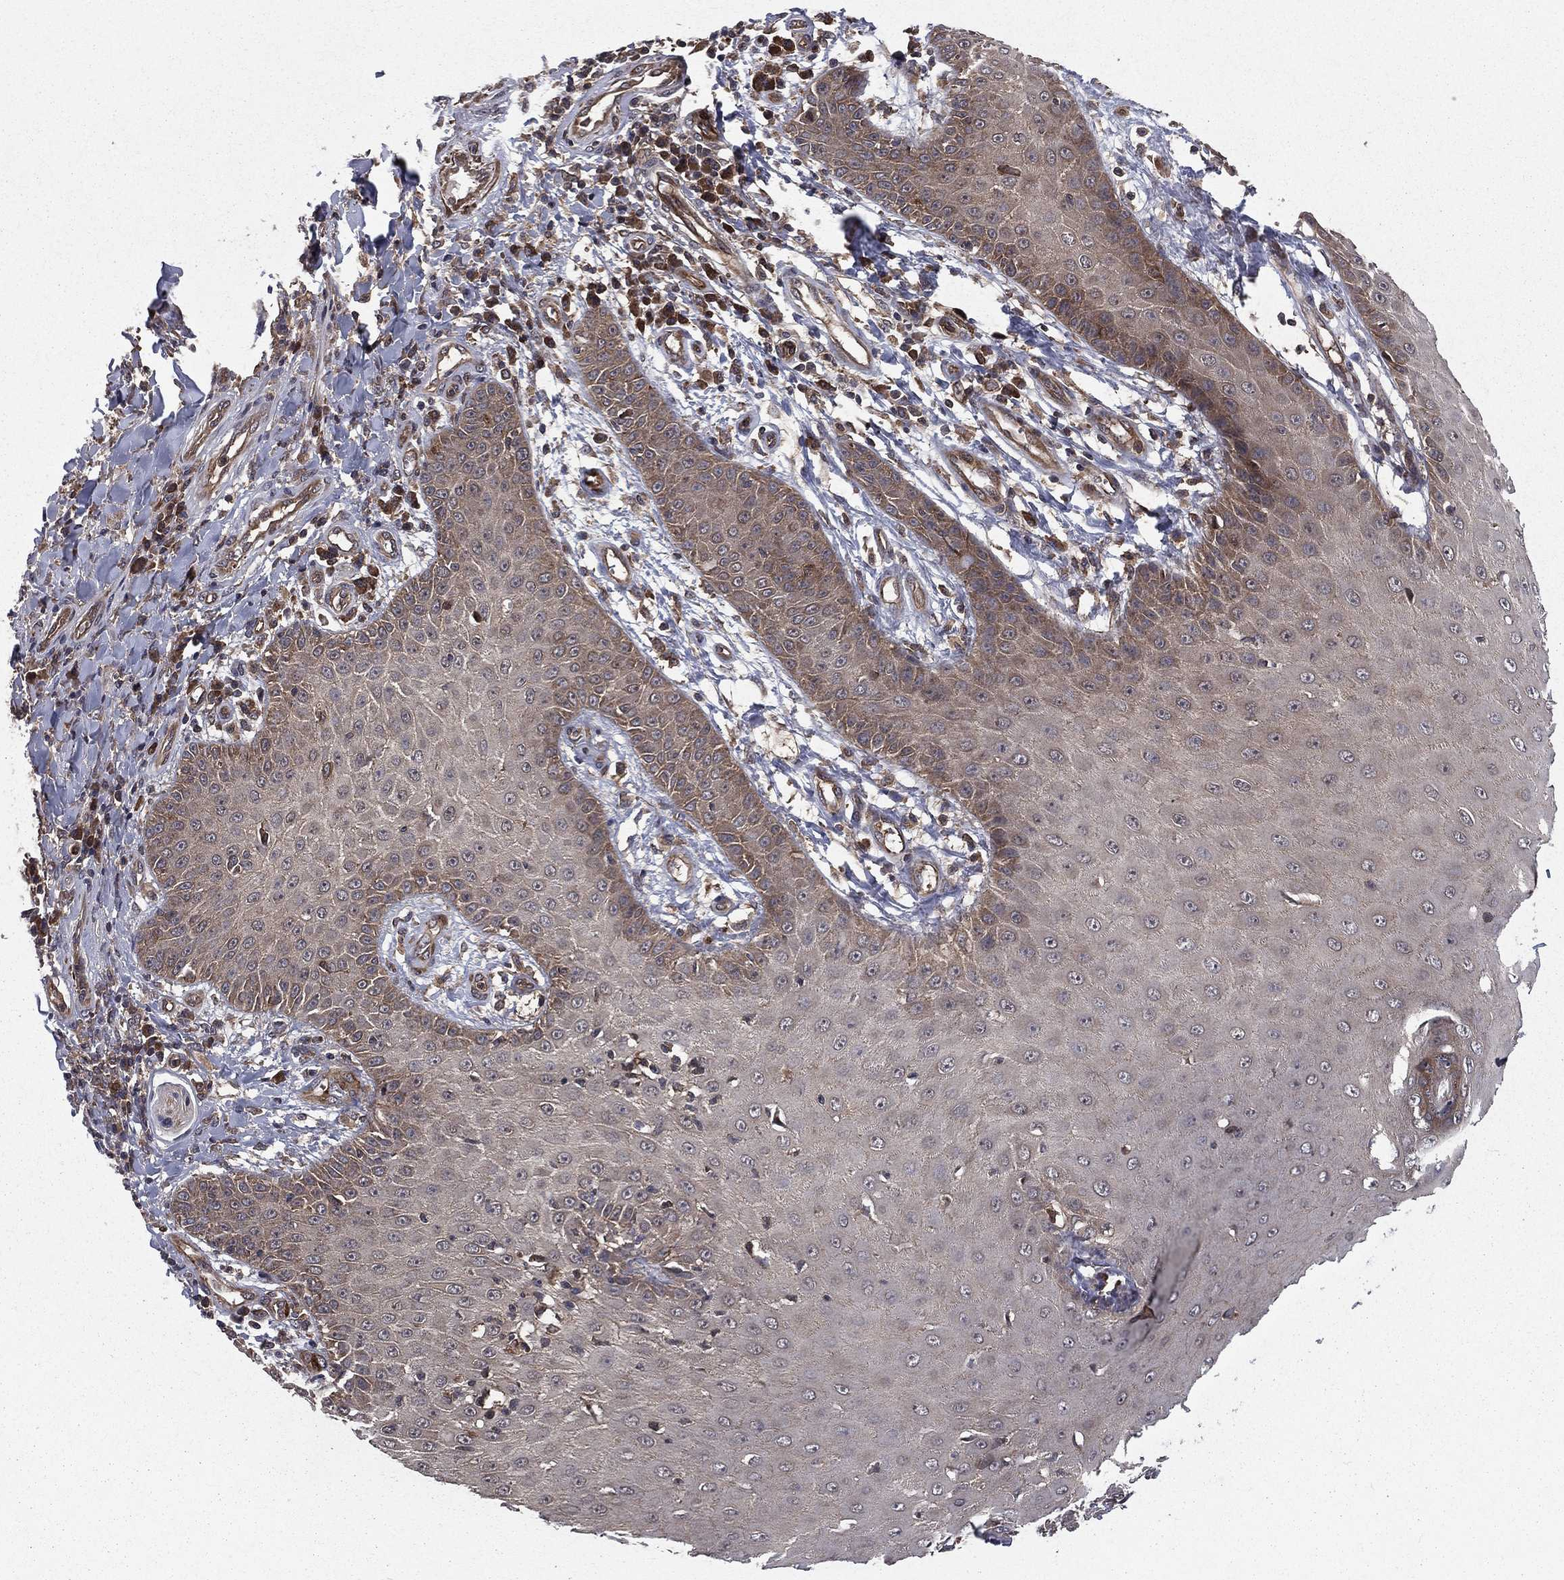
{"staining": {"intensity": "negative", "quantity": "none", "location": "none"}, "tissue": "skin cancer", "cell_type": "Tumor cells", "image_type": "cancer", "snomed": [{"axis": "morphology", "description": "Squamous cell carcinoma, NOS"}, {"axis": "topography", "description": "Skin"}], "caption": "A photomicrograph of human skin squamous cell carcinoma is negative for staining in tumor cells. (DAB immunohistochemistry with hematoxylin counter stain).", "gene": "CERT1", "patient": {"sex": "male", "age": 70}}